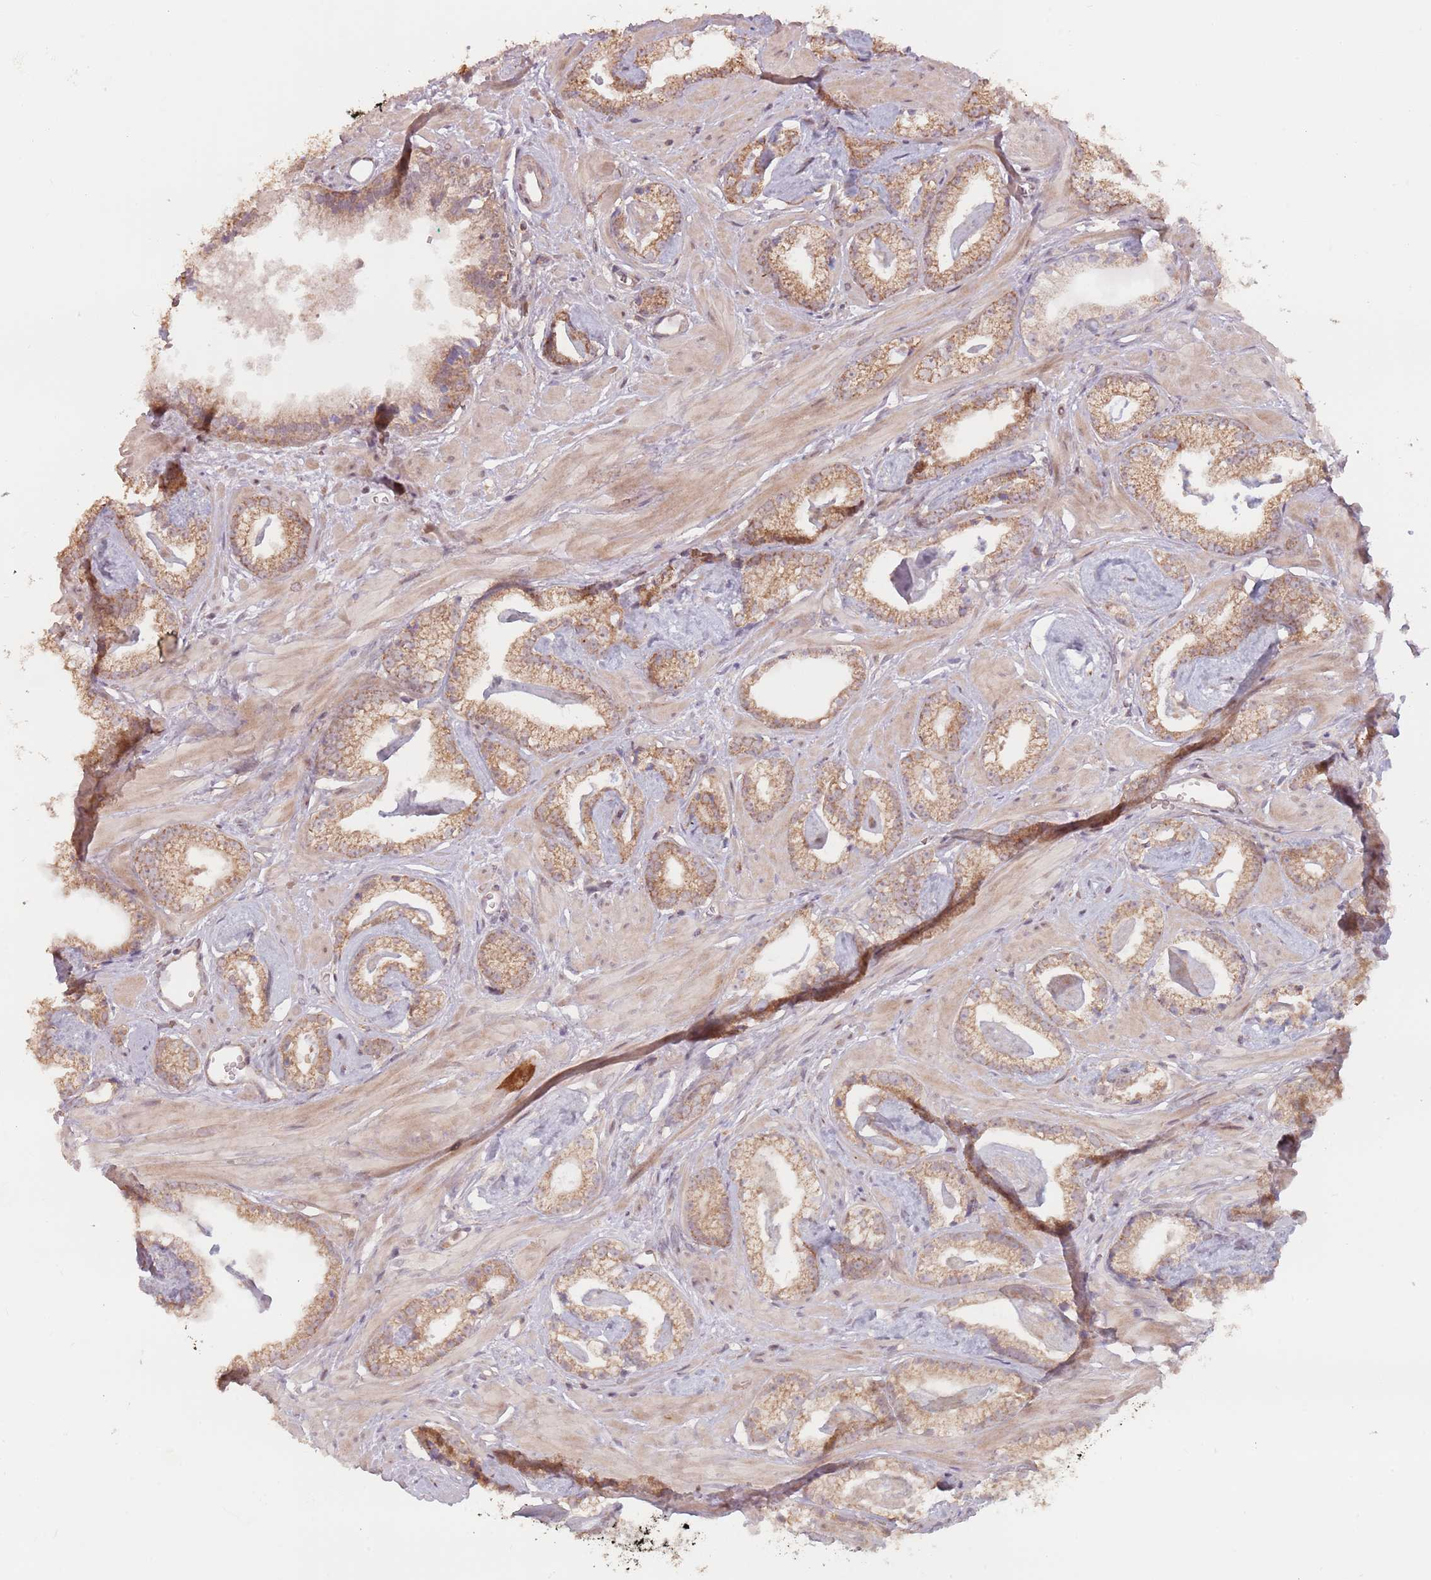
{"staining": {"intensity": "moderate", "quantity": ">75%", "location": "cytoplasmic/membranous"}, "tissue": "prostate cancer", "cell_type": "Tumor cells", "image_type": "cancer", "snomed": [{"axis": "morphology", "description": "Adenocarcinoma, Low grade"}, {"axis": "topography", "description": "Prostate"}], "caption": "Prostate low-grade adenocarcinoma stained with a brown dye reveals moderate cytoplasmic/membranous positive positivity in approximately >75% of tumor cells.", "gene": "VPS52", "patient": {"sex": "male", "age": 60}}